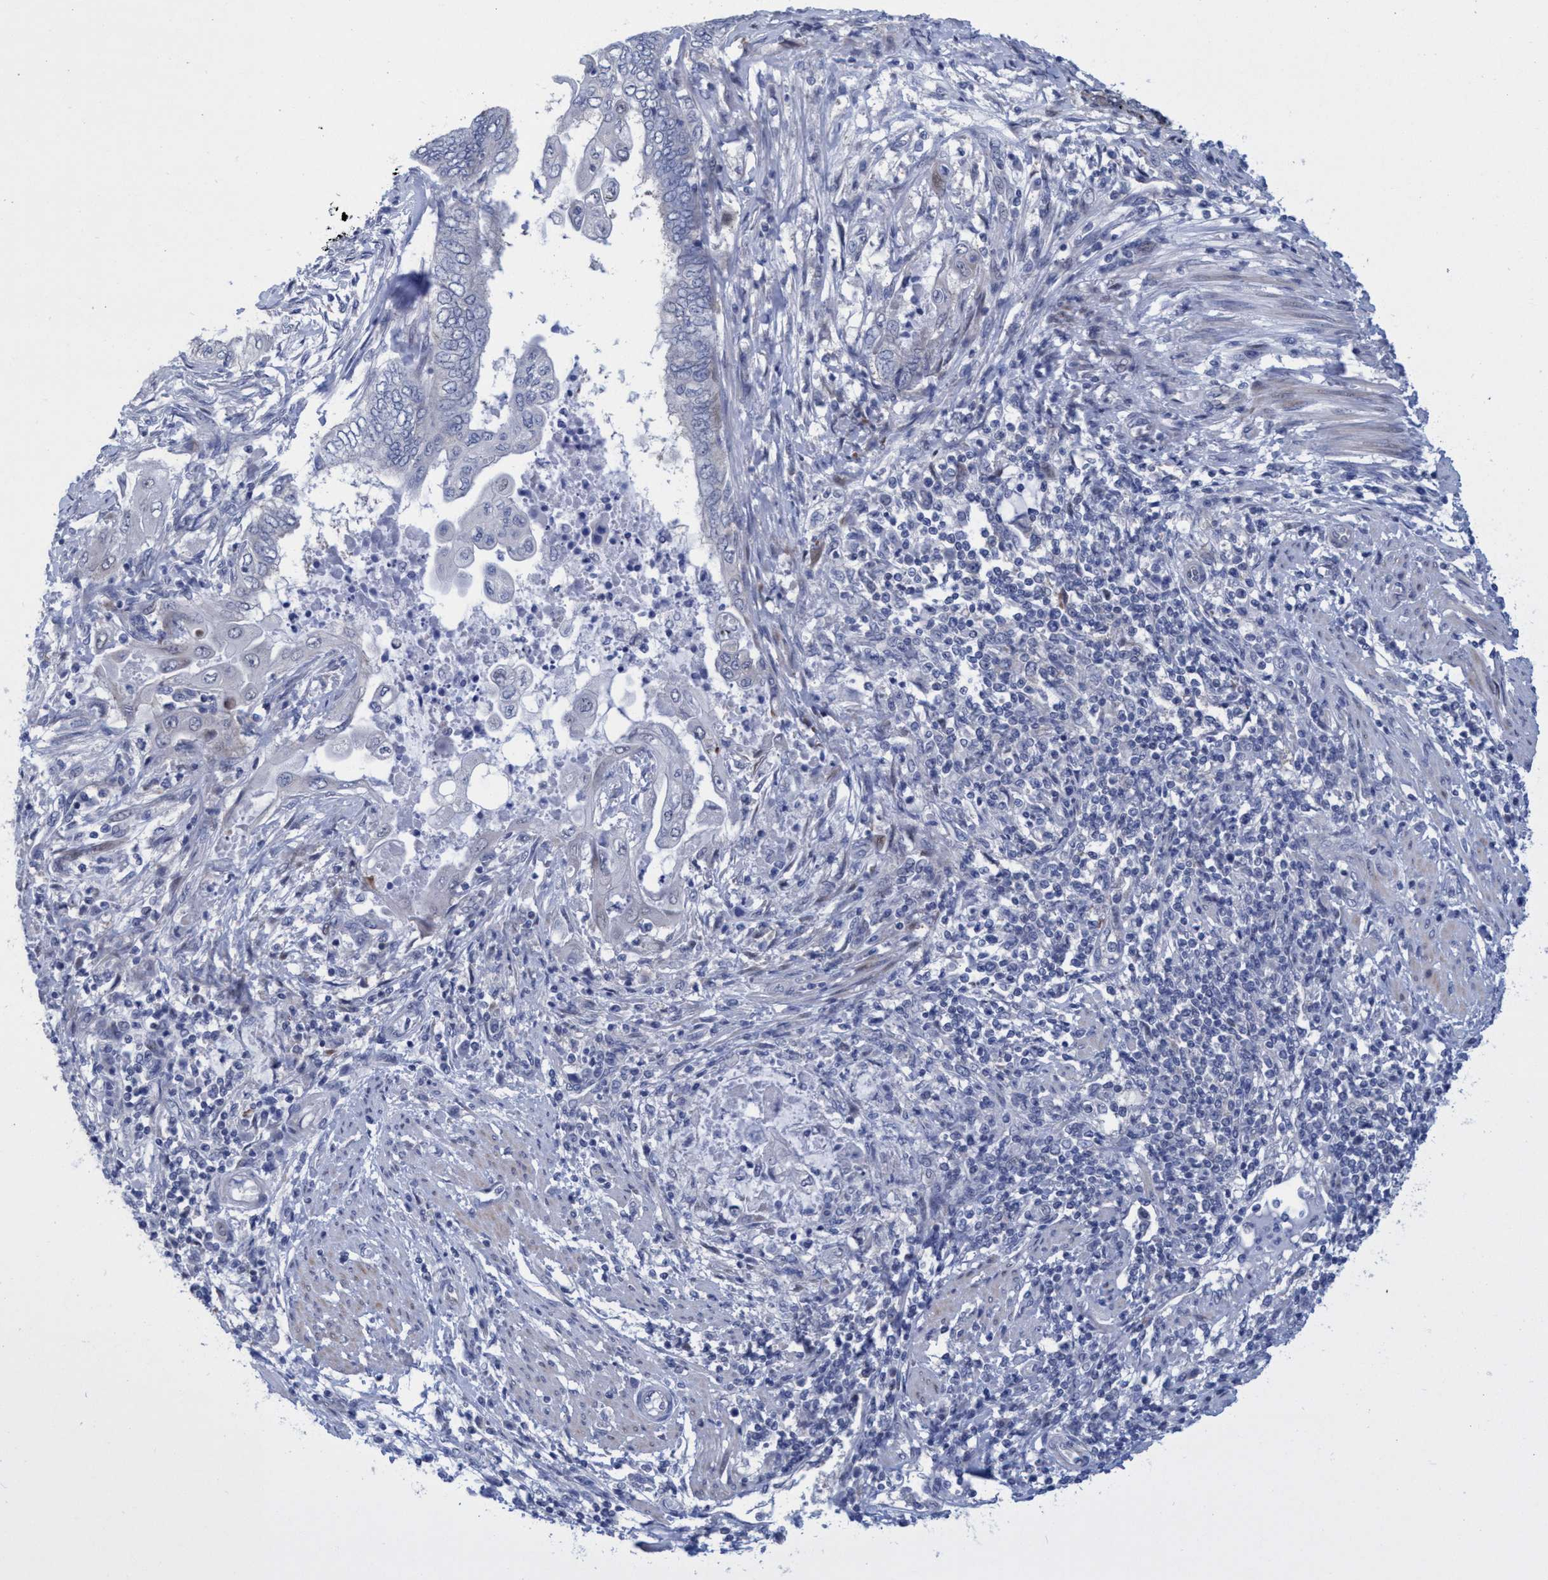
{"staining": {"intensity": "negative", "quantity": "none", "location": "none"}, "tissue": "endometrial cancer", "cell_type": "Tumor cells", "image_type": "cancer", "snomed": [{"axis": "morphology", "description": "Adenocarcinoma, NOS"}, {"axis": "topography", "description": "Uterus"}, {"axis": "topography", "description": "Endometrium"}], "caption": "Immunohistochemistry (IHC) of endometrial cancer exhibits no positivity in tumor cells. The staining was performed using DAB (3,3'-diaminobenzidine) to visualize the protein expression in brown, while the nuclei were stained in blue with hematoxylin (Magnification: 20x).", "gene": "R3HCC1", "patient": {"sex": "female", "age": 70}}